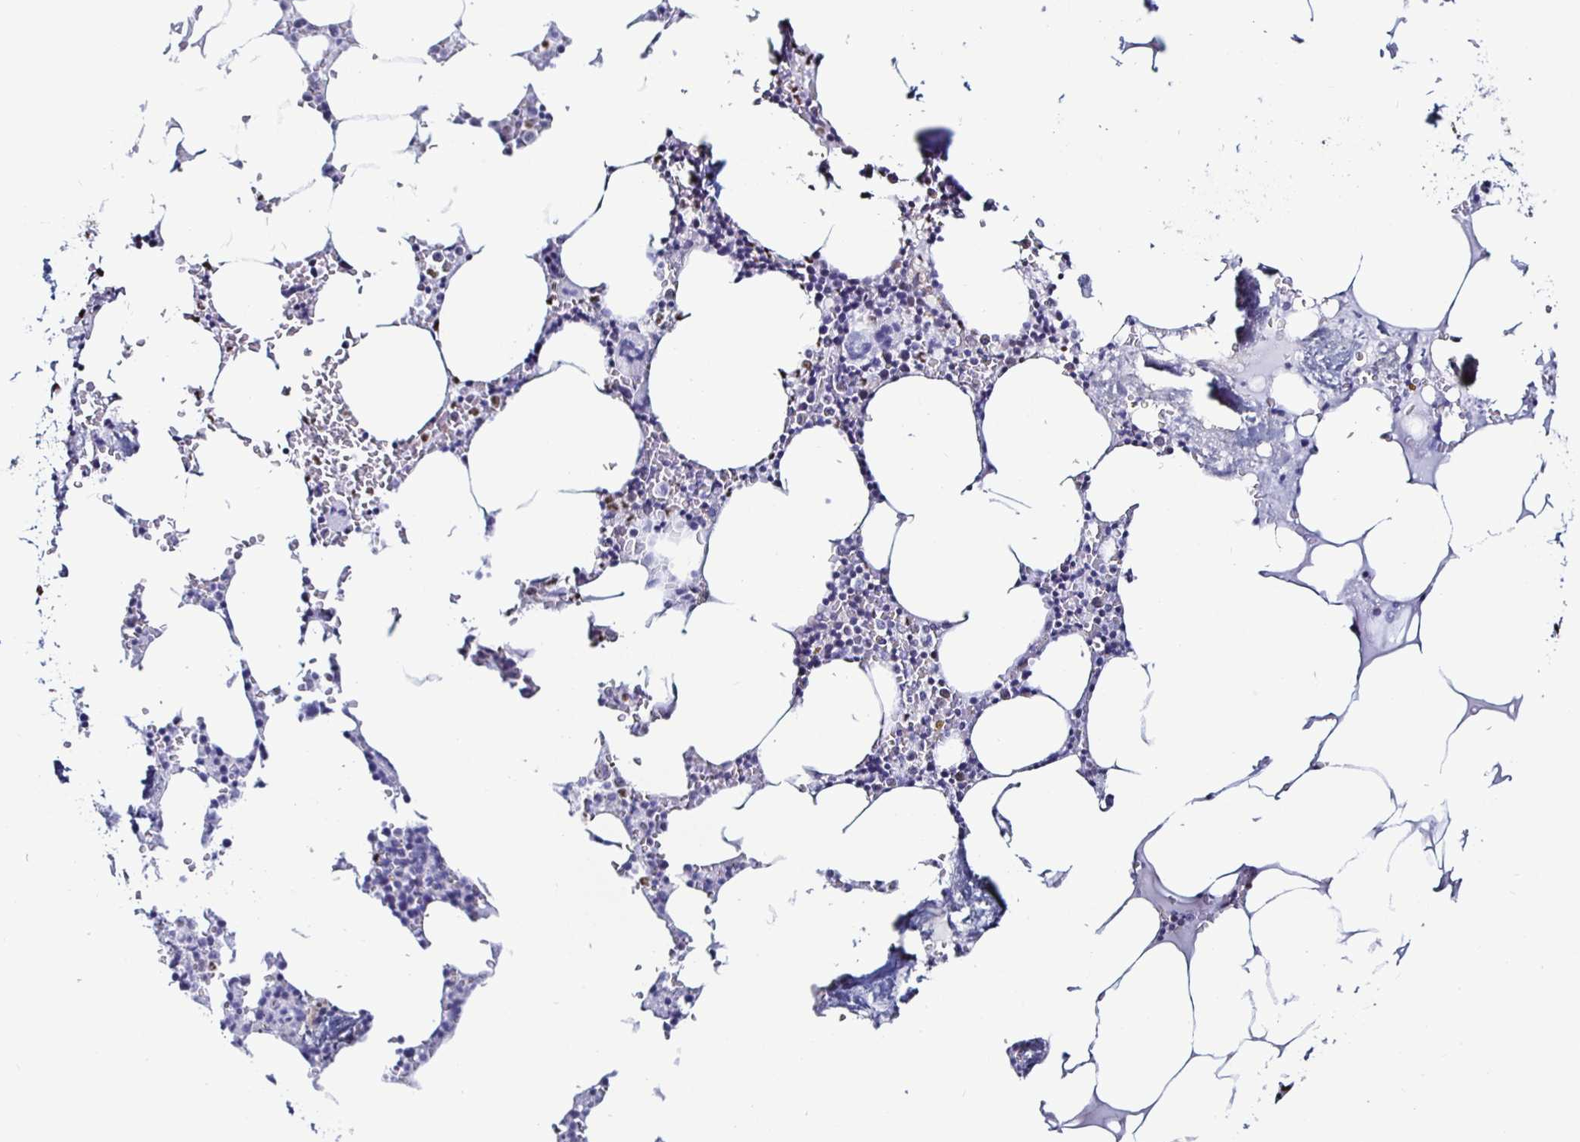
{"staining": {"intensity": "moderate", "quantity": "<25%", "location": "nuclear"}, "tissue": "bone marrow", "cell_type": "Hematopoietic cells", "image_type": "normal", "snomed": [{"axis": "morphology", "description": "Normal tissue, NOS"}, {"axis": "topography", "description": "Bone marrow"}], "caption": "Brown immunohistochemical staining in unremarkable bone marrow displays moderate nuclear positivity in approximately <25% of hematopoietic cells. (DAB (3,3'-diaminobenzidine) IHC with brightfield microscopy, high magnification).", "gene": "DDX39B", "patient": {"sex": "male", "age": 54}}